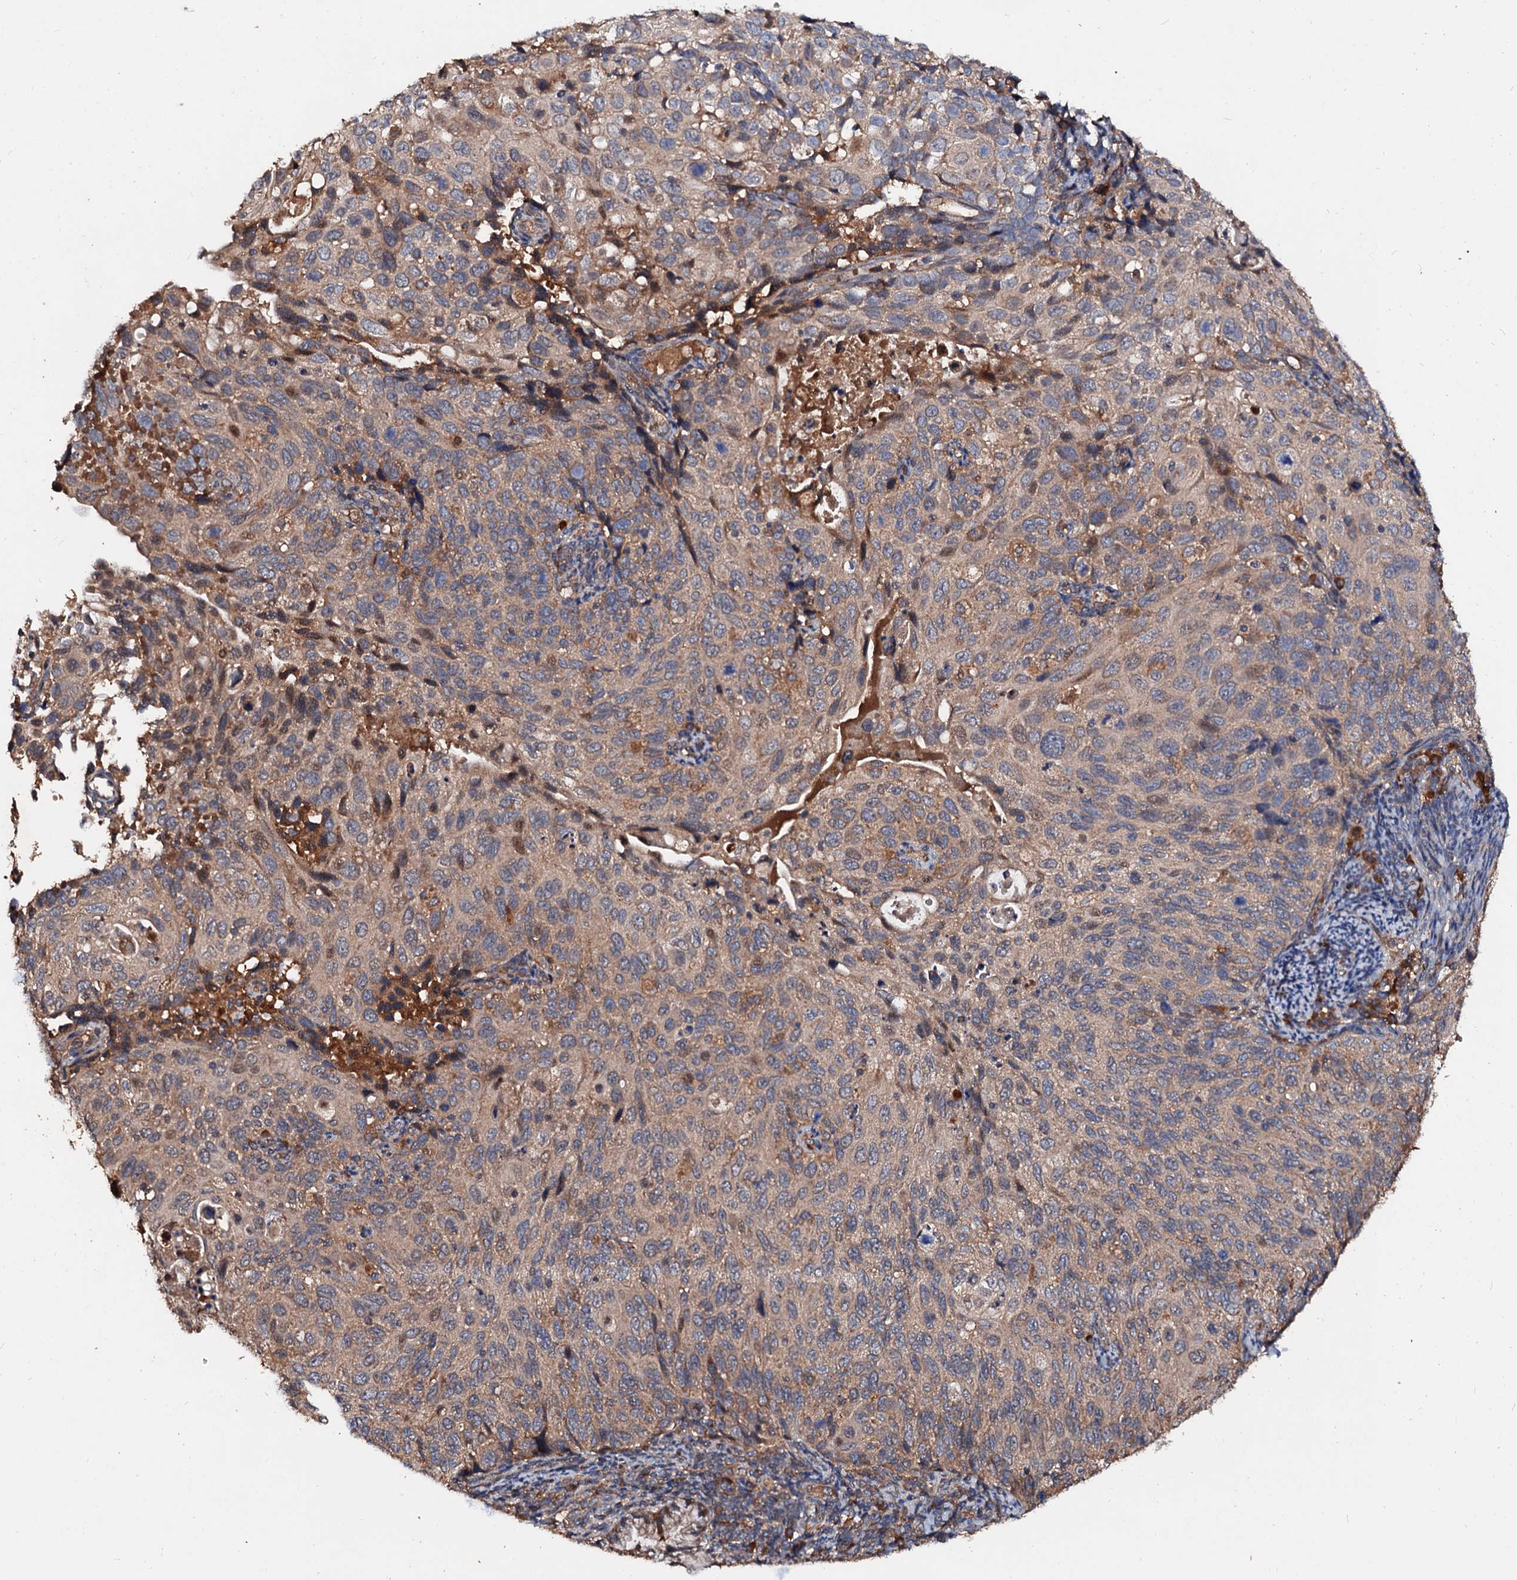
{"staining": {"intensity": "weak", "quantity": ">75%", "location": "cytoplasmic/membranous"}, "tissue": "cervical cancer", "cell_type": "Tumor cells", "image_type": "cancer", "snomed": [{"axis": "morphology", "description": "Squamous cell carcinoma, NOS"}, {"axis": "topography", "description": "Cervix"}], "caption": "Cervical cancer stained for a protein reveals weak cytoplasmic/membranous positivity in tumor cells. Nuclei are stained in blue.", "gene": "EXTL1", "patient": {"sex": "female", "age": 70}}